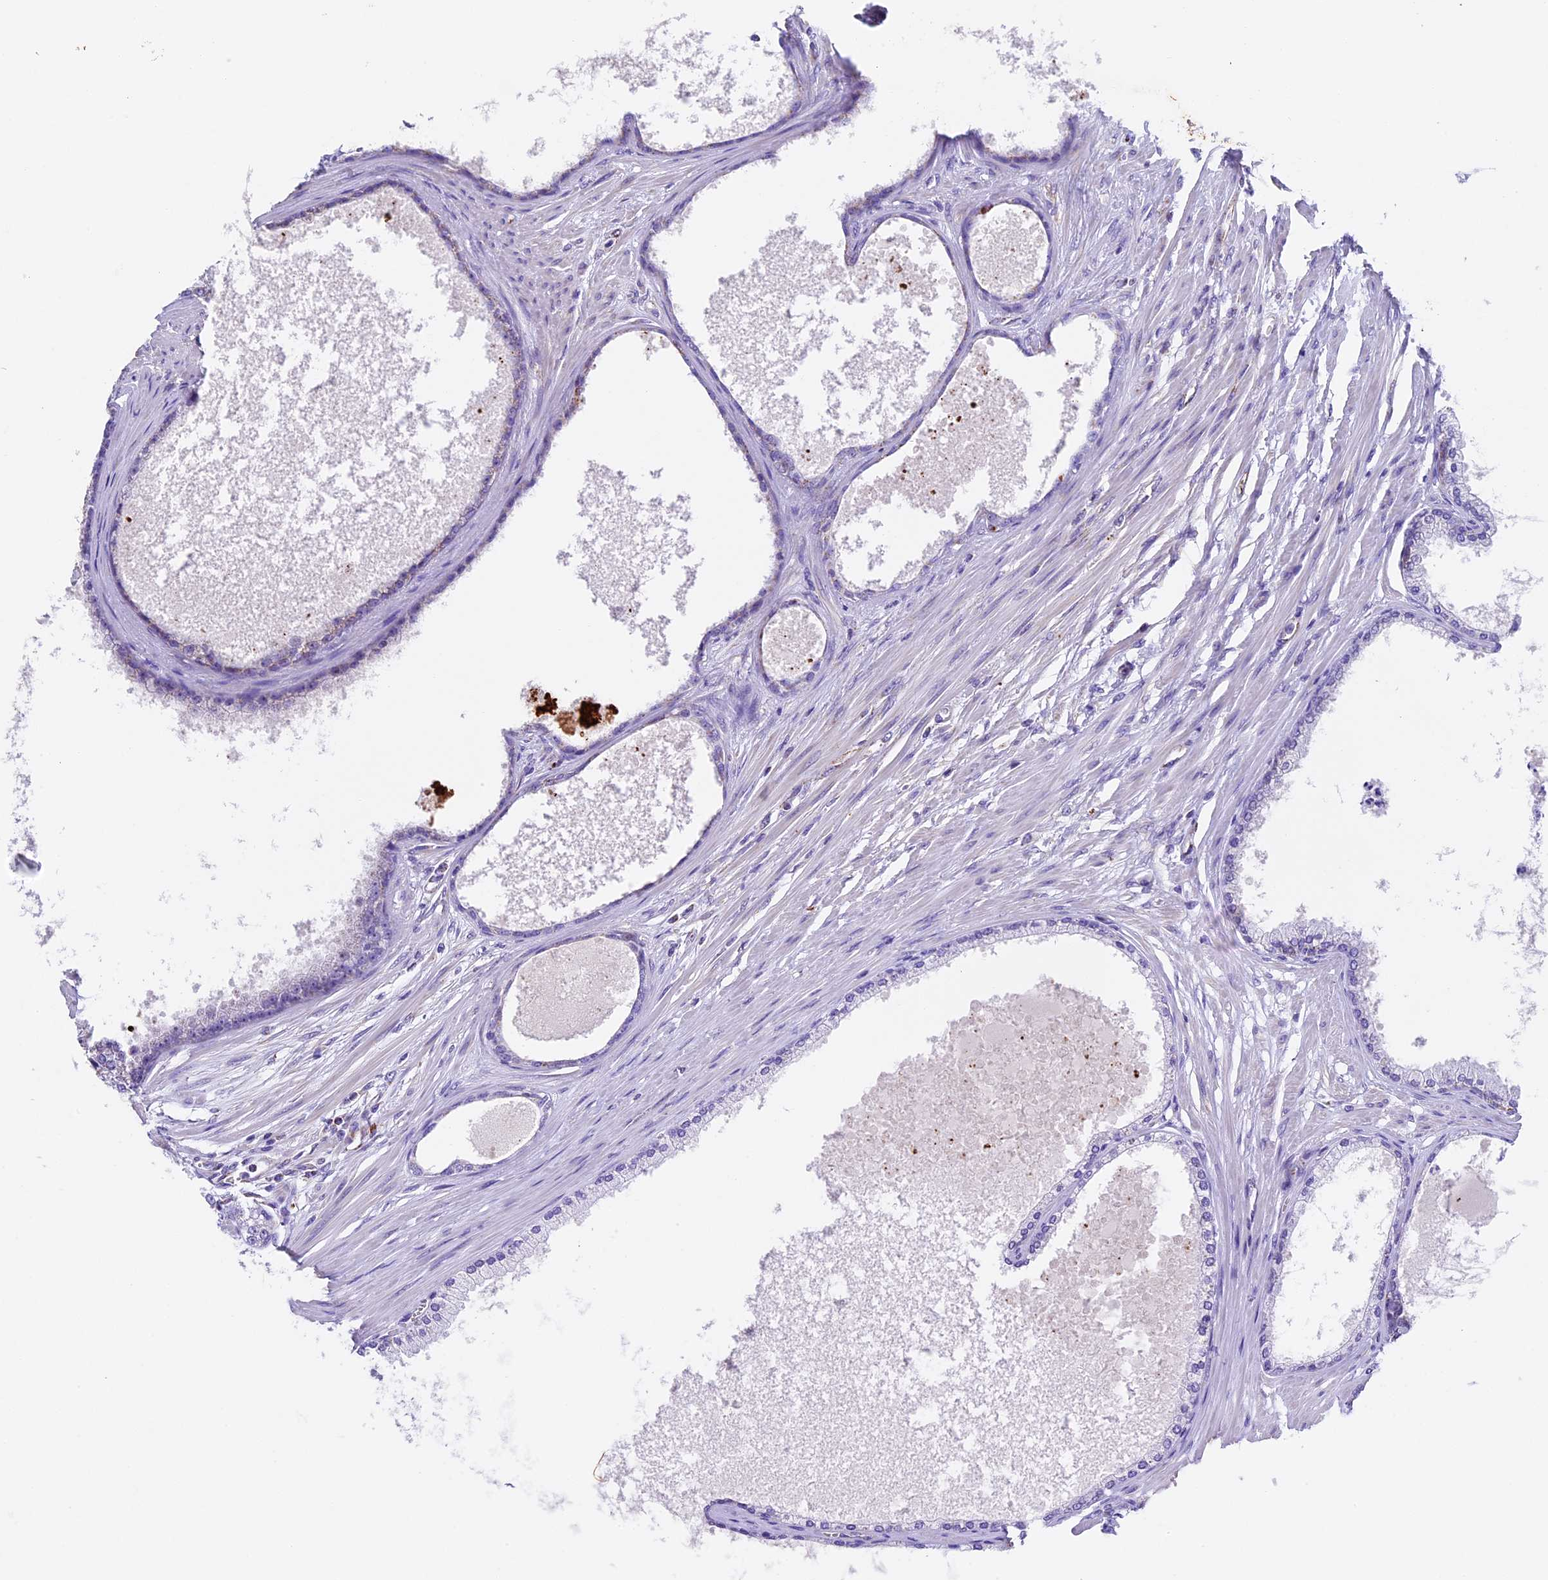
{"staining": {"intensity": "negative", "quantity": "none", "location": "none"}, "tissue": "prostate cancer", "cell_type": "Tumor cells", "image_type": "cancer", "snomed": [{"axis": "morphology", "description": "Adenocarcinoma, Low grade"}, {"axis": "topography", "description": "Prostate"}], "caption": "Immunohistochemistry (IHC) of prostate low-grade adenocarcinoma demonstrates no expression in tumor cells.", "gene": "TFAM", "patient": {"sex": "male", "age": 63}}